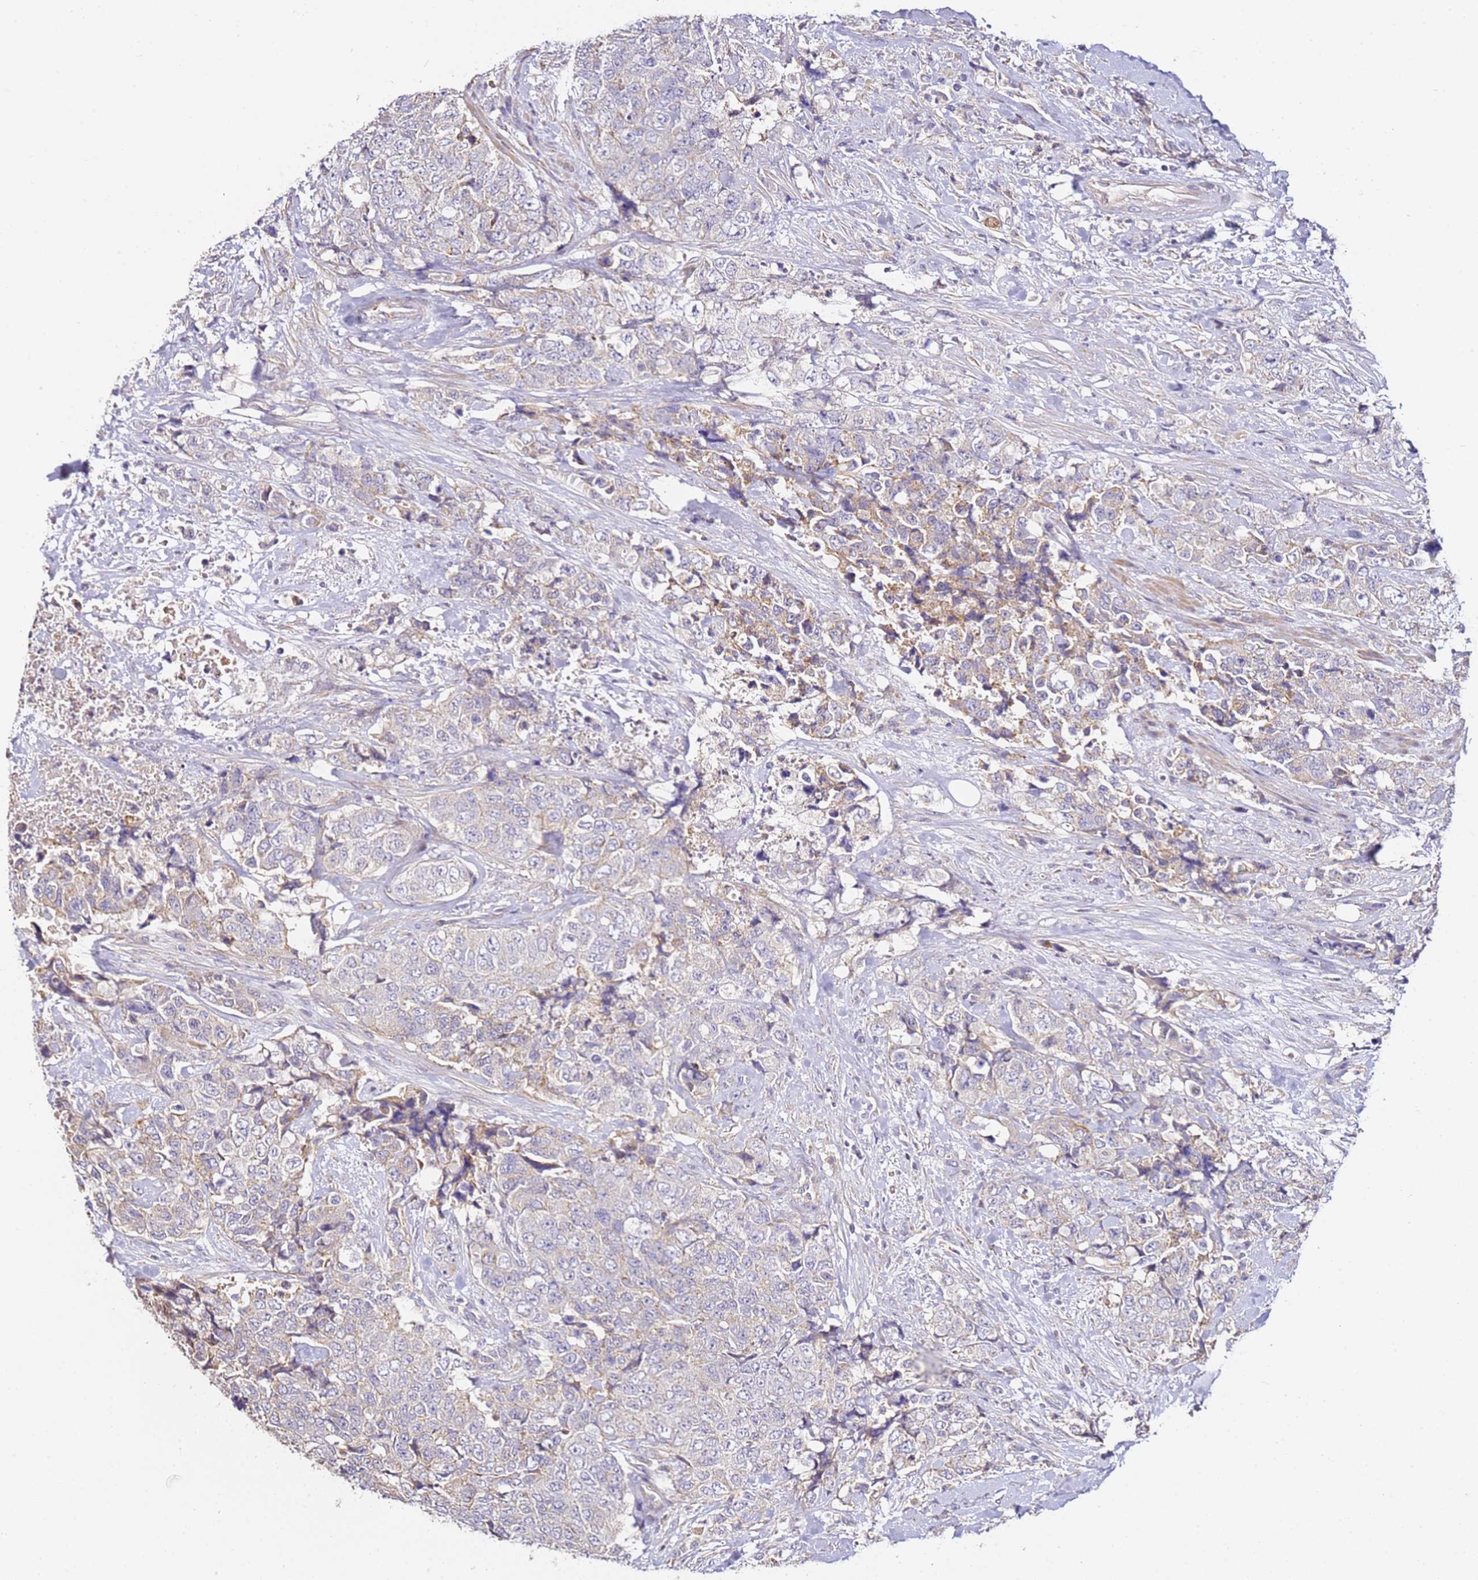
{"staining": {"intensity": "negative", "quantity": "none", "location": "none"}, "tissue": "urothelial cancer", "cell_type": "Tumor cells", "image_type": "cancer", "snomed": [{"axis": "morphology", "description": "Urothelial carcinoma, High grade"}, {"axis": "topography", "description": "Urinary bladder"}], "caption": "Micrograph shows no significant protein expression in tumor cells of urothelial carcinoma (high-grade).", "gene": "OR2B11", "patient": {"sex": "female", "age": 78}}